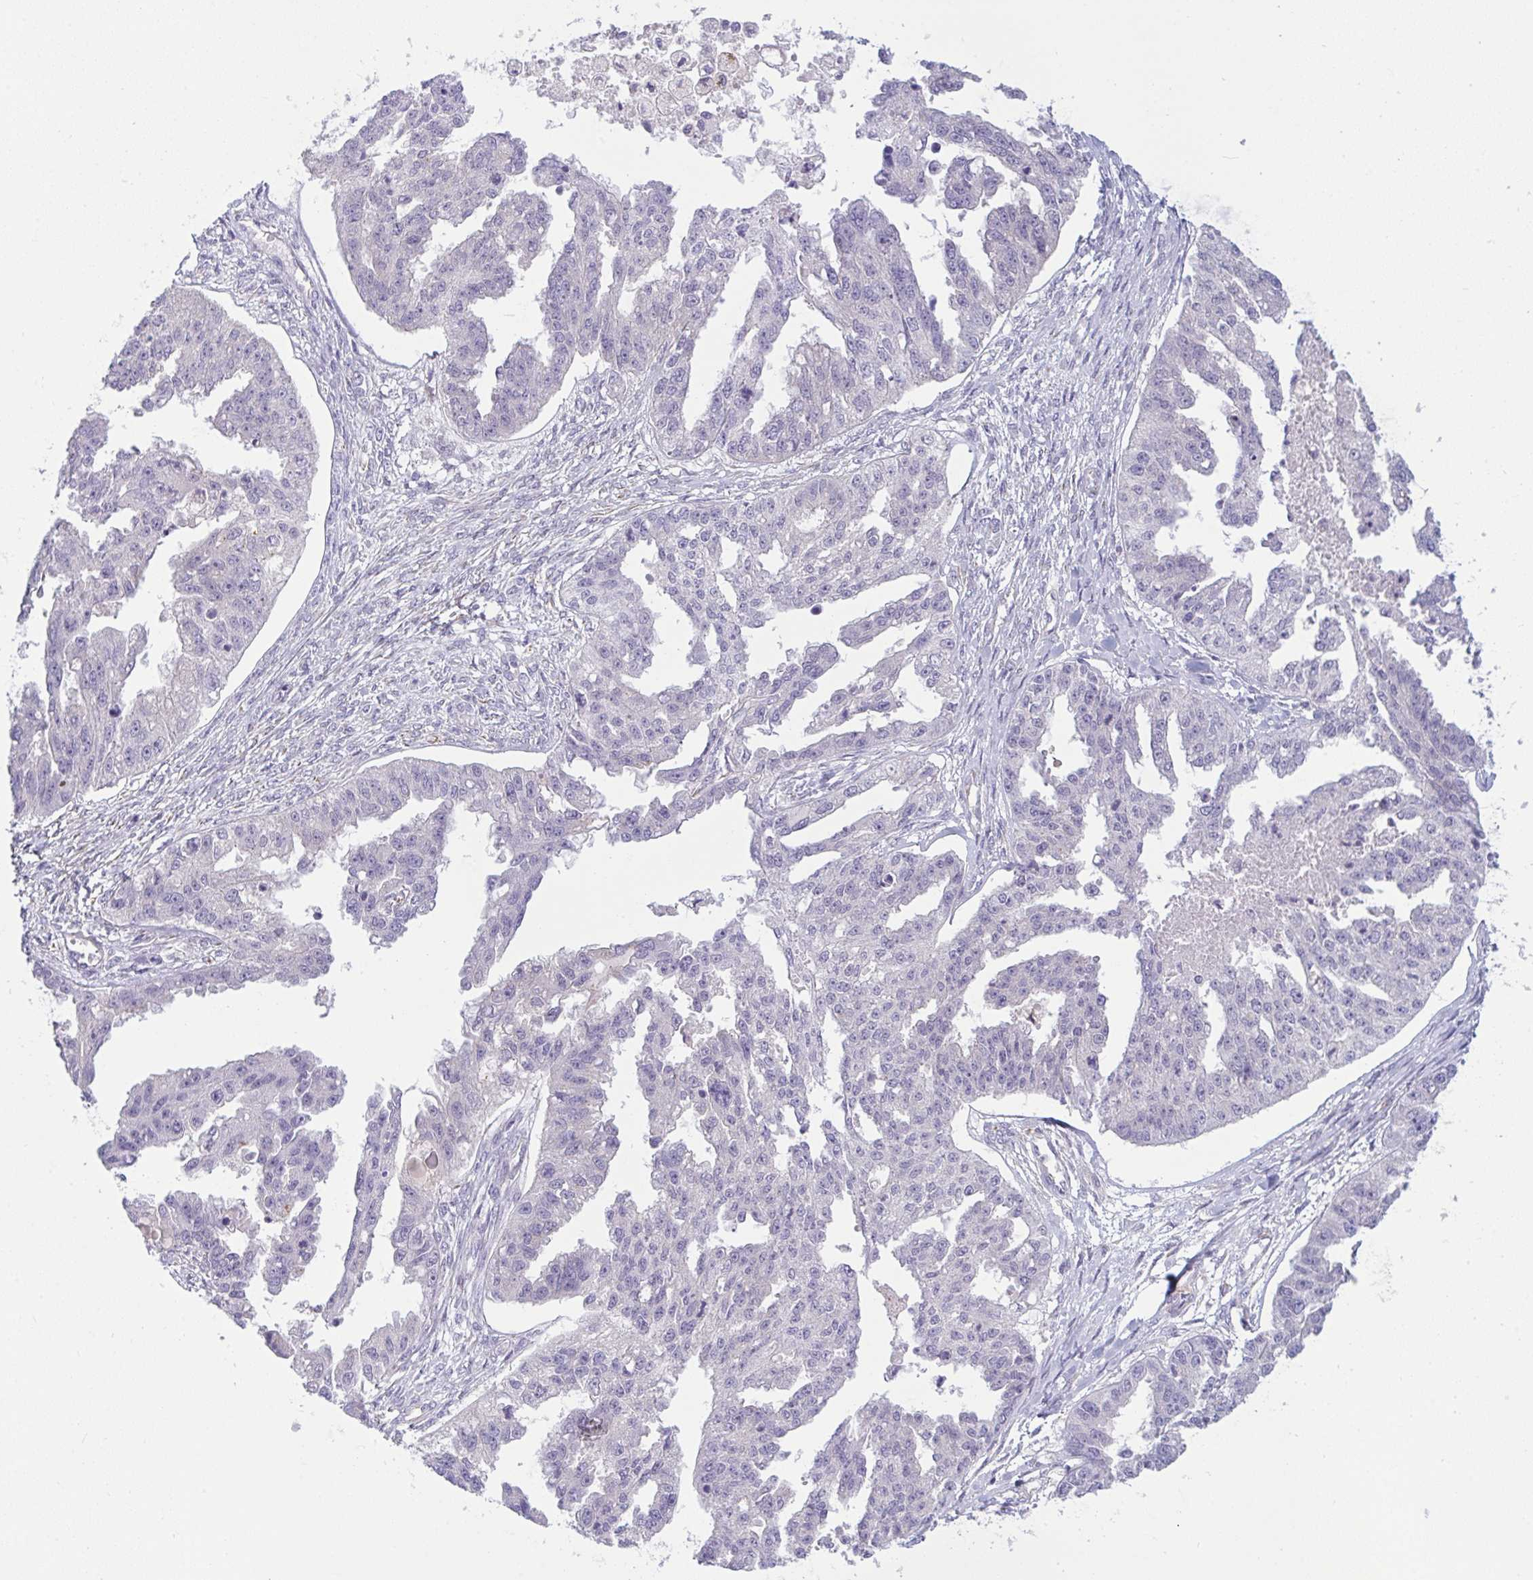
{"staining": {"intensity": "negative", "quantity": "none", "location": "none"}, "tissue": "ovarian cancer", "cell_type": "Tumor cells", "image_type": "cancer", "snomed": [{"axis": "morphology", "description": "Cystadenocarcinoma, serous, NOS"}, {"axis": "topography", "description": "Ovary"}], "caption": "The immunohistochemistry (IHC) micrograph has no significant positivity in tumor cells of ovarian serous cystadenocarcinoma tissue.", "gene": "DCBLD1", "patient": {"sex": "female", "age": 58}}